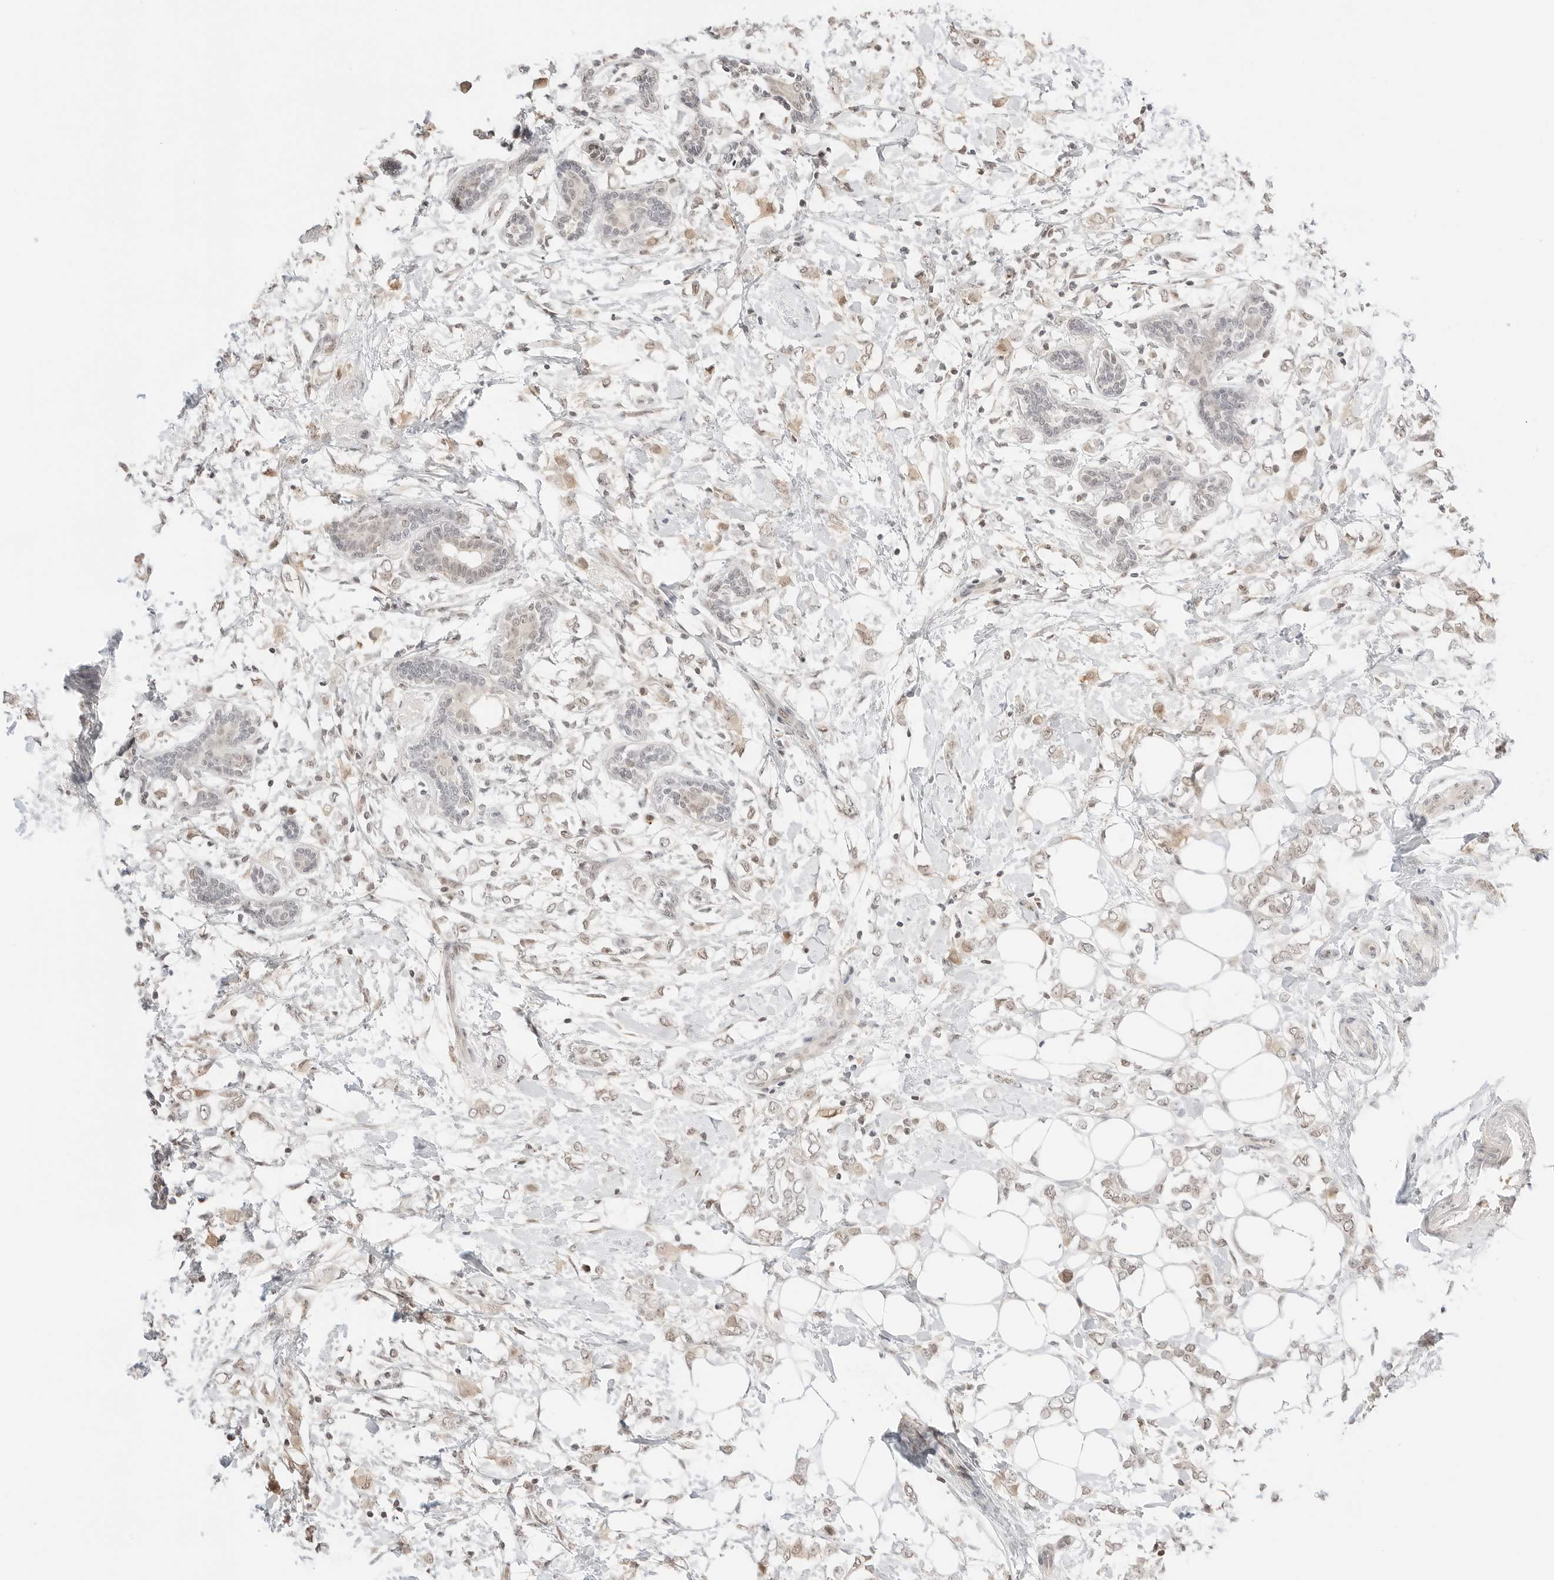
{"staining": {"intensity": "moderate", "quantity": ">75%", "location": "cytoplasmic/membranous"}, "tissue": "breast cancer", "cell_type": "Tumor cells", "image_type": "cancer", "snomed": [{"axis": "morphology", "description": "Normal tissue, NOS"}, {"axis": "morphology", "description": "Lobular carcinoma"}, {"axis": "topography", "description": "Breast"}], "caption": "Immunohistochemical staining of human lobular carcinoma (breast) demonstrates medium levels of moderate cytoplasmic/membranous expression in approximately >75% of tumor cells.", "gene": "RPS6KL1", "patient": {"sex": "female", "age": 47}}